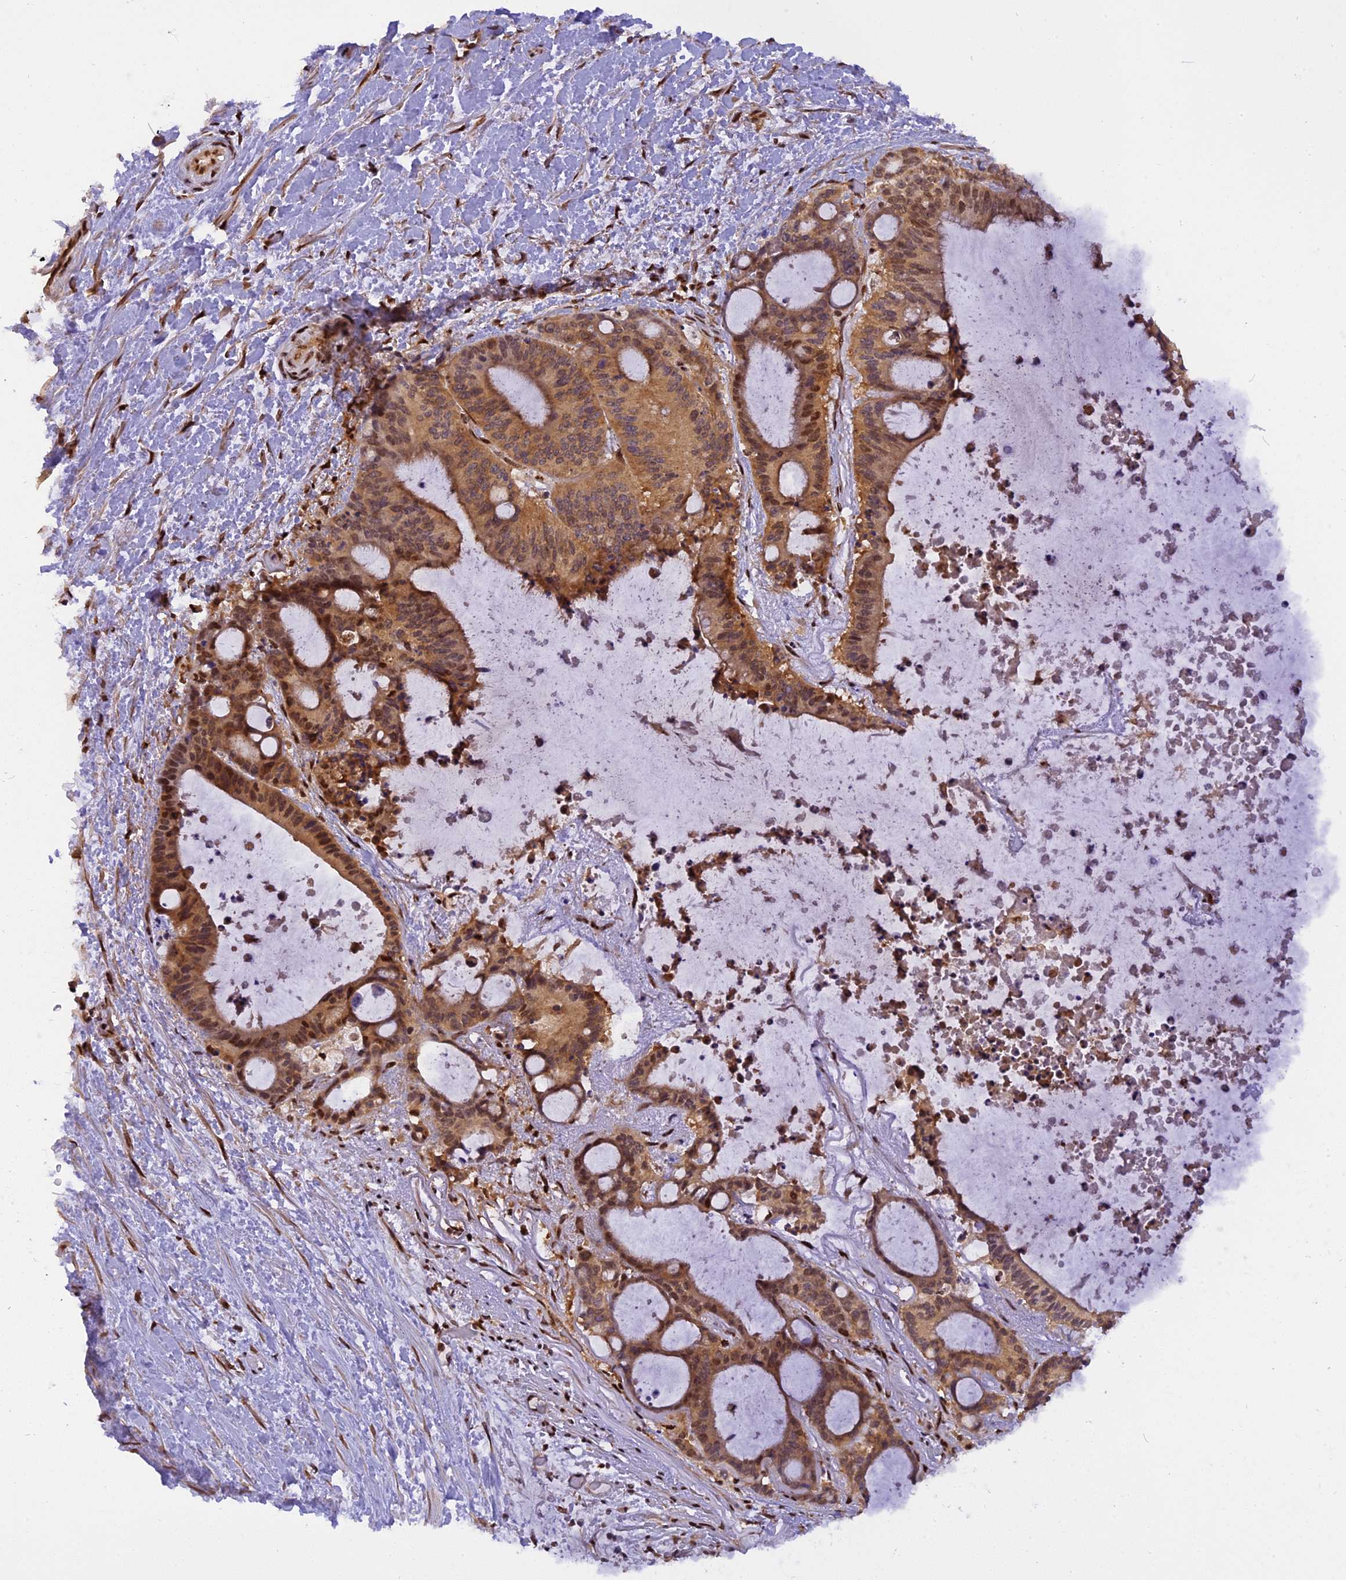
{"staining": {"intensity": "moderate", "quantity": ">75%", "location": "cytoplasmic/membranous,nuclear"}, "tissue": "liver cancer", "cell_type": "Tumor cells", "image_type": "cancer", "snomed": [{"axis": "morphology", "description": "Normal tissue, NOS"}, {"axis": "morphology", "description": "Cholangiocarcinoma"}, {"axis": "topography", "description": "Liver"}, {"axis": "topography", "description": "Peripheral nerve tissue"}], "caption": "IHC of liver cancer (cholangiocarcinoma) reveals medium levels of moderate cytoplasmic/membranous and nuclear positivity in about >75% of tumor cells. (DAB IHC, brown staining for protein, blue staining for nuclei).", "gene": "RABGGTA", "patient": {"sex": "female", "age": 73}}